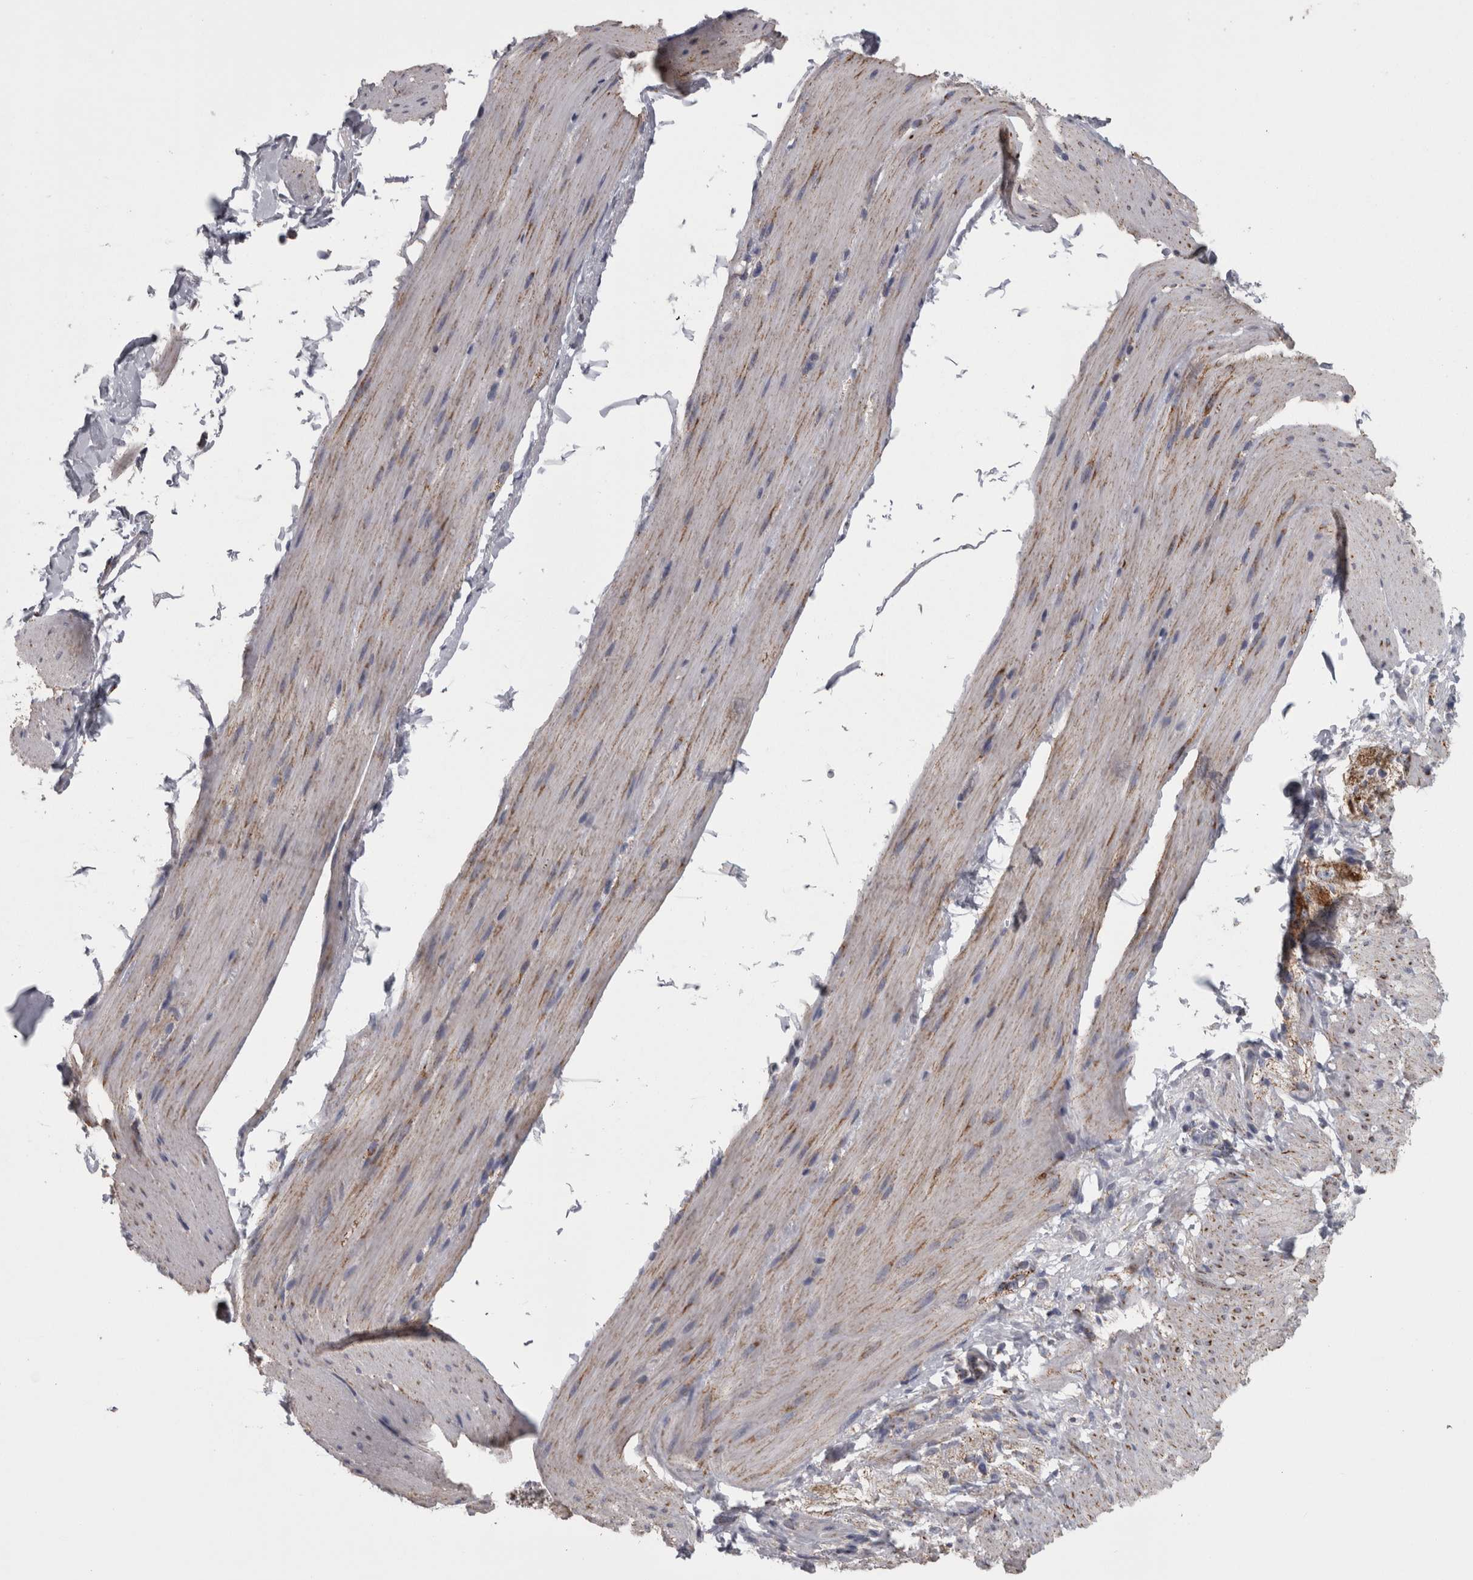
{"staining": {"intensity": "moderate", "quantity": "<25%", "location": "cytoplasmic/membranous"}, "tissue": "smooth muscle", "cell_type": "Smooth muscle cells", "image_type": "normal", "snomed": [{"axis": "morphology", "description": "Normal tissue, NOS"}, {"axis": "topography", "description": "Smooth muscle"}, {"axis": "topography", "description": "Small intestine"}], "caption": "IHC (DAB) staining of benign smooth muscle reveals moderate cytoplasmic/membranous protein expression in approximately <25% of smooth muscle cells. Using DAB (3,3'-diaminobenzidine) (brown) and hematoxylin (blue) stains, captured at high magnification using brightfield microscopy.", "gene": "DBT", "patient": {"sex": "female", "age": 84}}